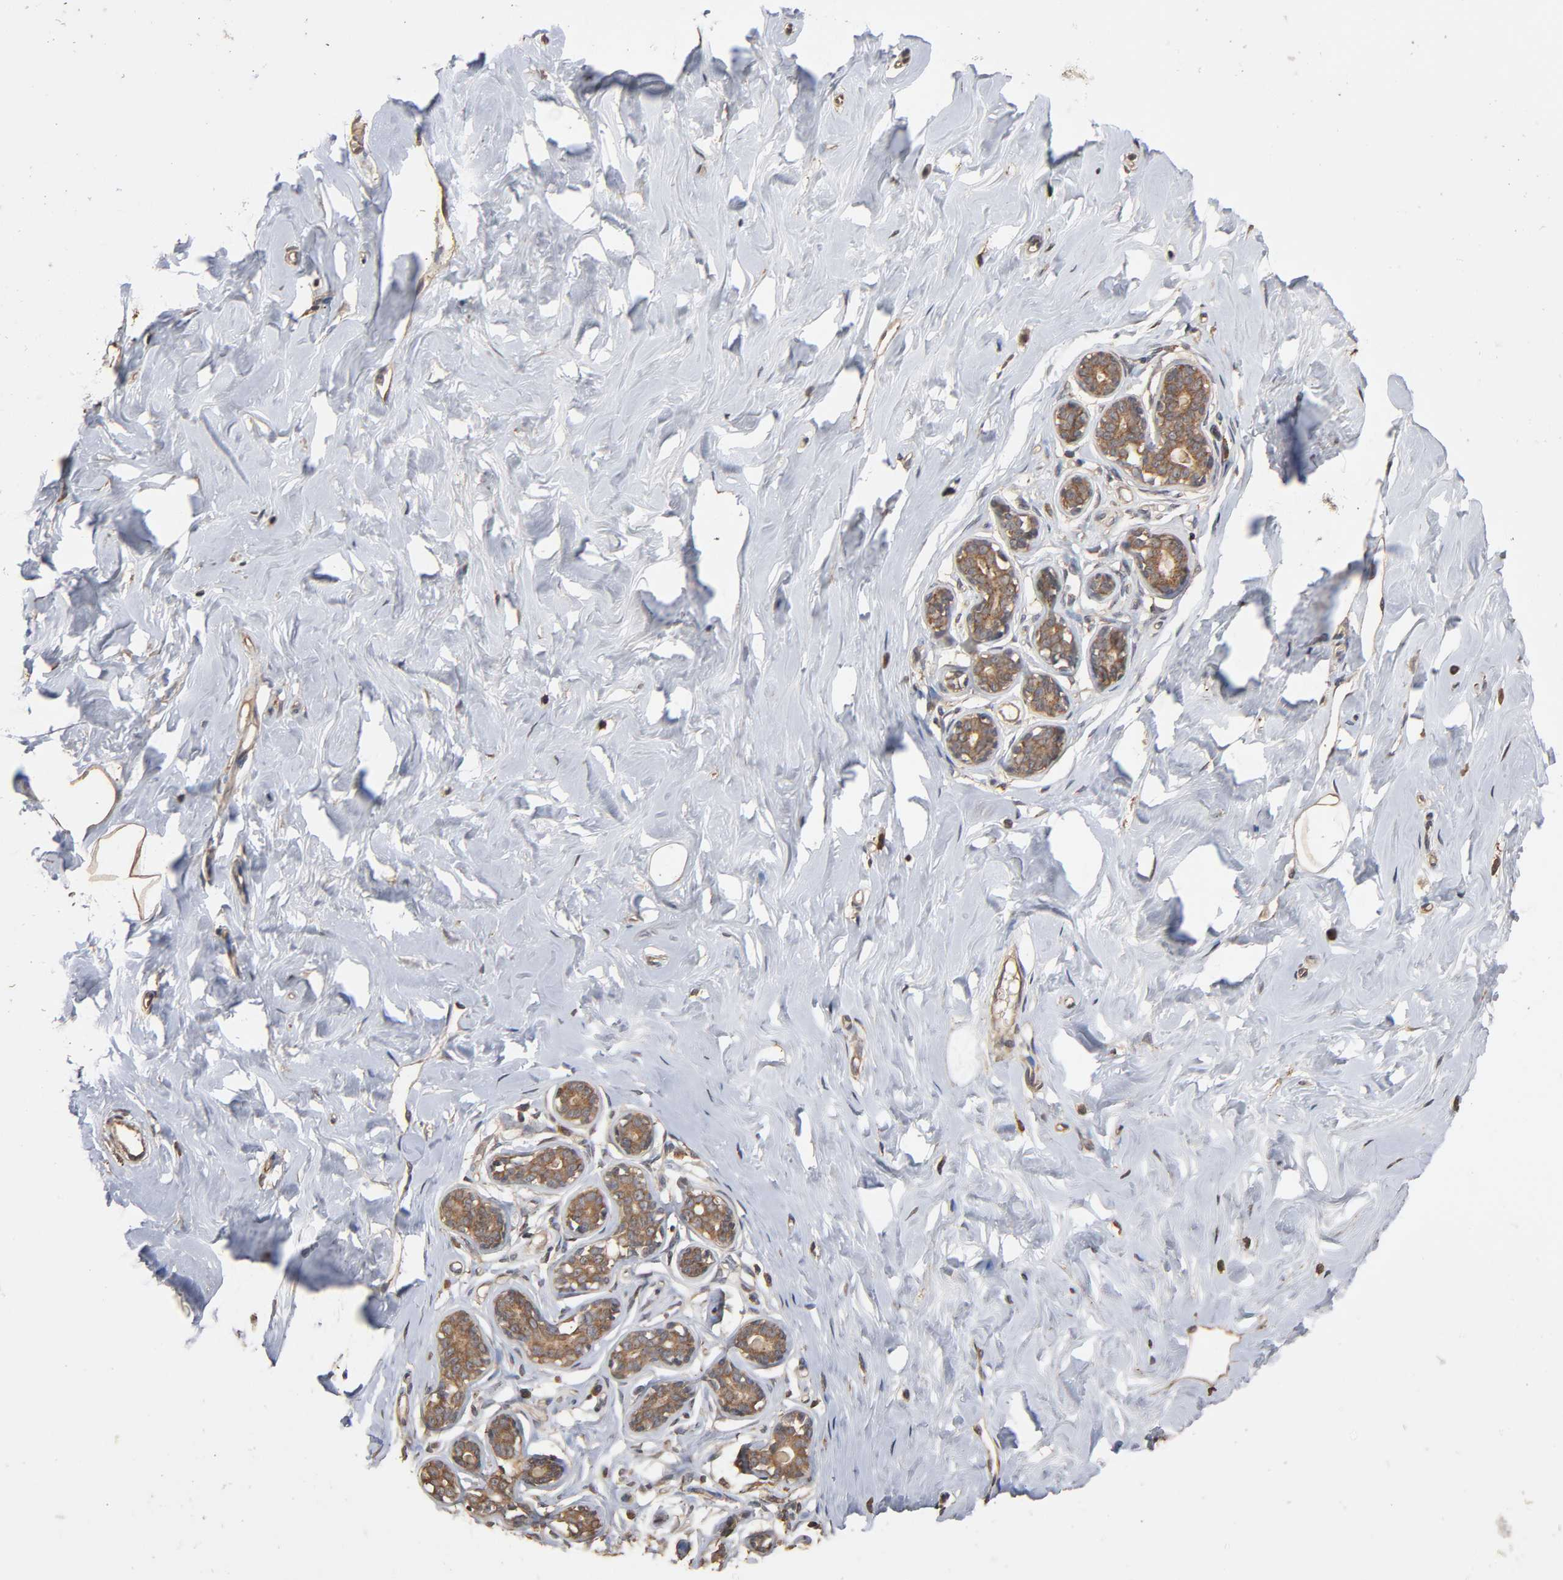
{"staining": {"intensity": "weak", "quantity": "25%-75%", "location": "cytoplasmic/membranous"}, "tissue": "breast", "cell_type": "Adipocytes", "image_type": "normal", "snomed": [{"axis": "morphology", "description": "Normal tissue, NOS"}, {"axis": "topography", "description": "Breast"}], "caption": "A micrograph of breast stained for a protein displays weak cytoplasmic/membranous brown staining in adipocytes.", "gene": "ARHGEF7", "patient": {"sex": "female", "age": 23}}